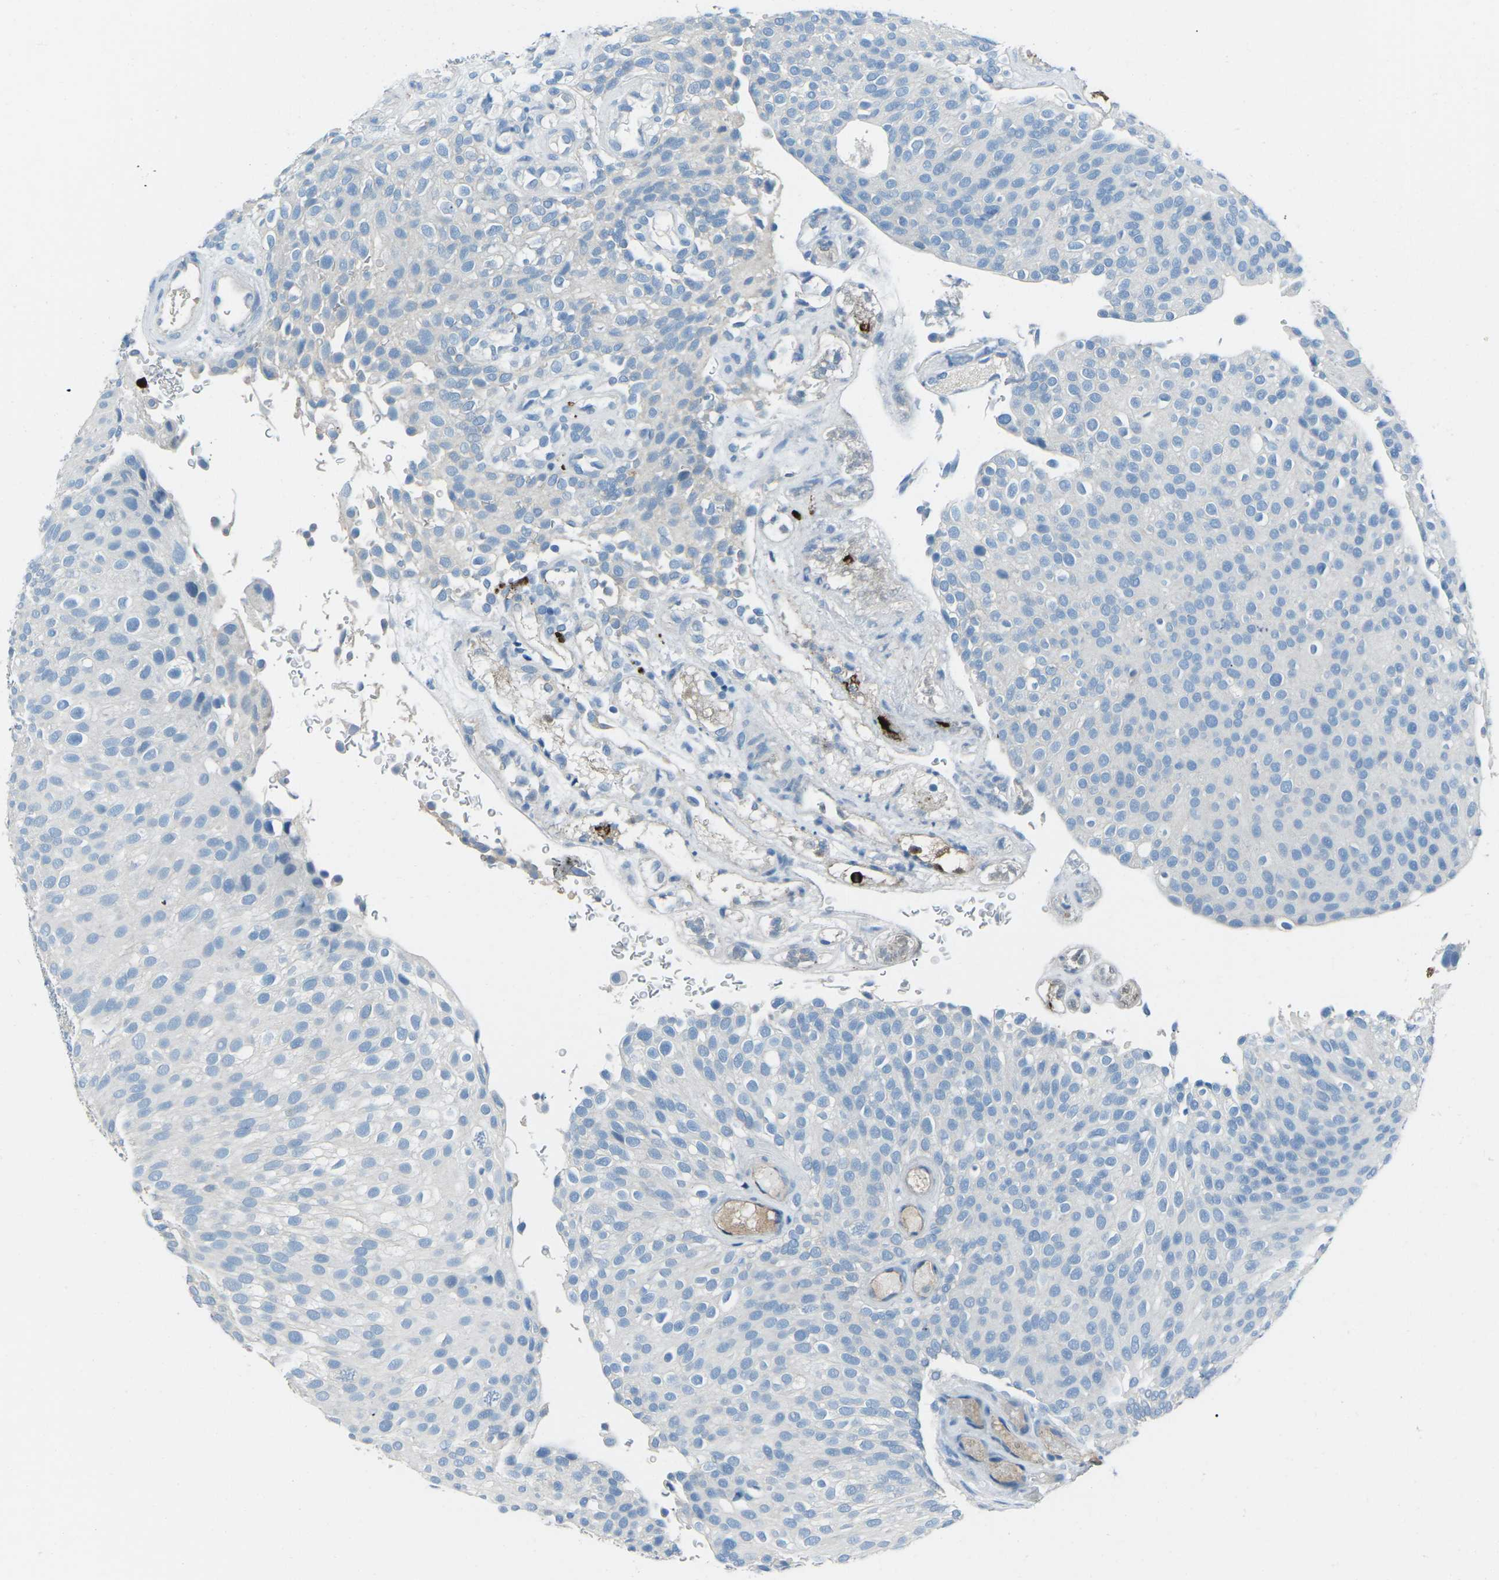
{"staining": {"intensity": "negative", "quantity": "none", "location": "none"}, "tissue": "urothelial cancer", "cell_type": "Tumor cells", "image_type": "cancer", "snomed": [{"axis": "morphology", "description": "Urothelial carcinoma, Low grade"}, {"axis": "topography", "description": "Urinary bladder"}], "caption": "IHC image of urothelial cancer stained for a protein (brown), which exhibits no positivity in tumor cells.", "gene": "FCN1", "patient": {"sex": "male", "age": 78}}